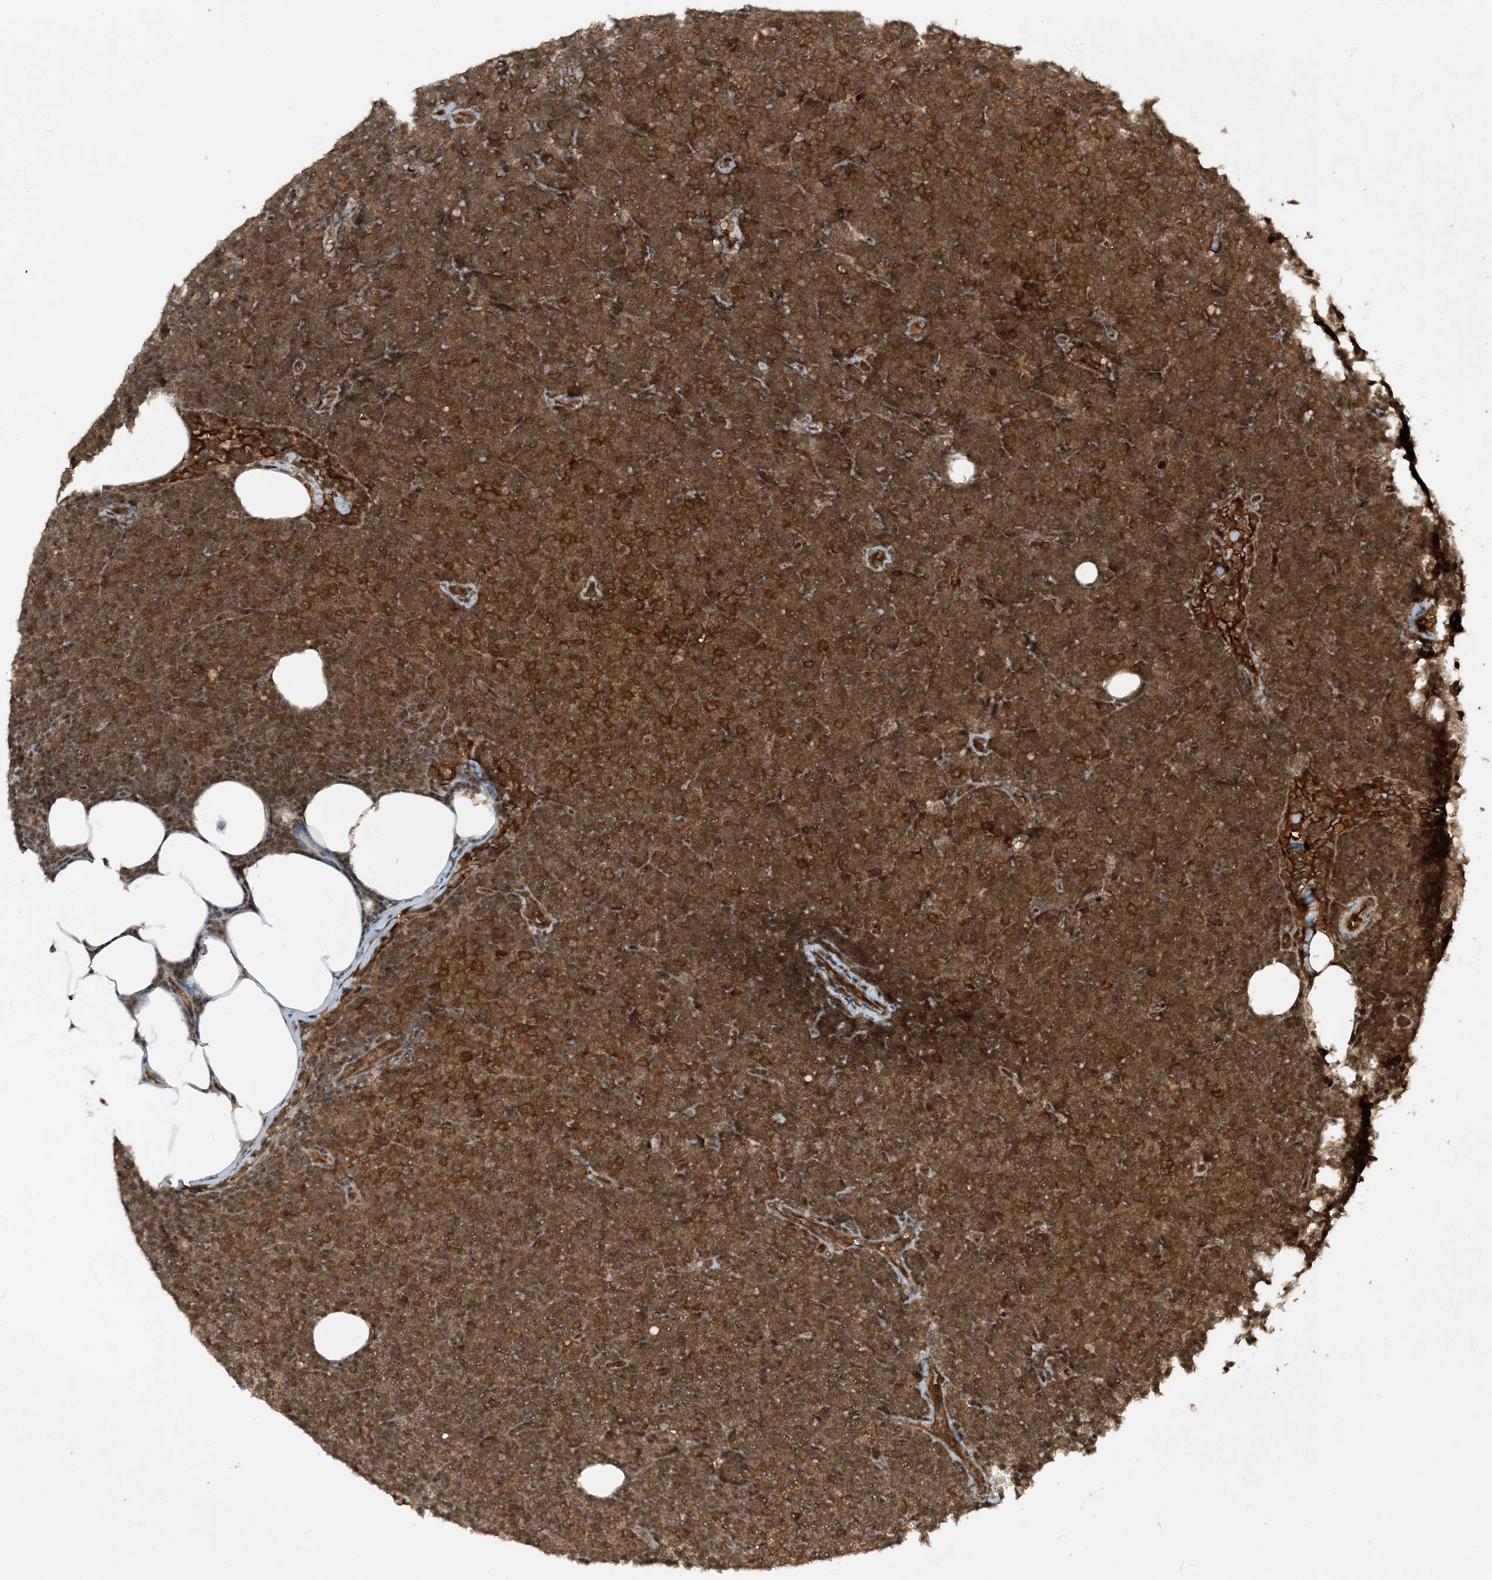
{"staining": {"intensity": "strong", "quantity": ">75%", "location": "cytoplasmic/membranous"}, "tissue": "lymphoma", "cell_type": "Tumor cells", "image_type": "cancer", "snomed": [{"axis": "morphology", "description": "Malignant lymphoma, non-Hodgkin's type, Low grade"}, {"axis": "topography", "description": "Lymph node"}], "caption": "Tumor cells show strong cytoplasmic/membranous positivity in approximately >75% of cells in malignant lymphoma, non-Hodgkin's type (low-grade). The staining was performed using DAB (3,3'-diaminobenzidine), with brown indicating positive protein expression. Nuclei are stained blue with hematoxylin.", "gene": "CERT1", "patient": {"sex": "female", "age": 53}}